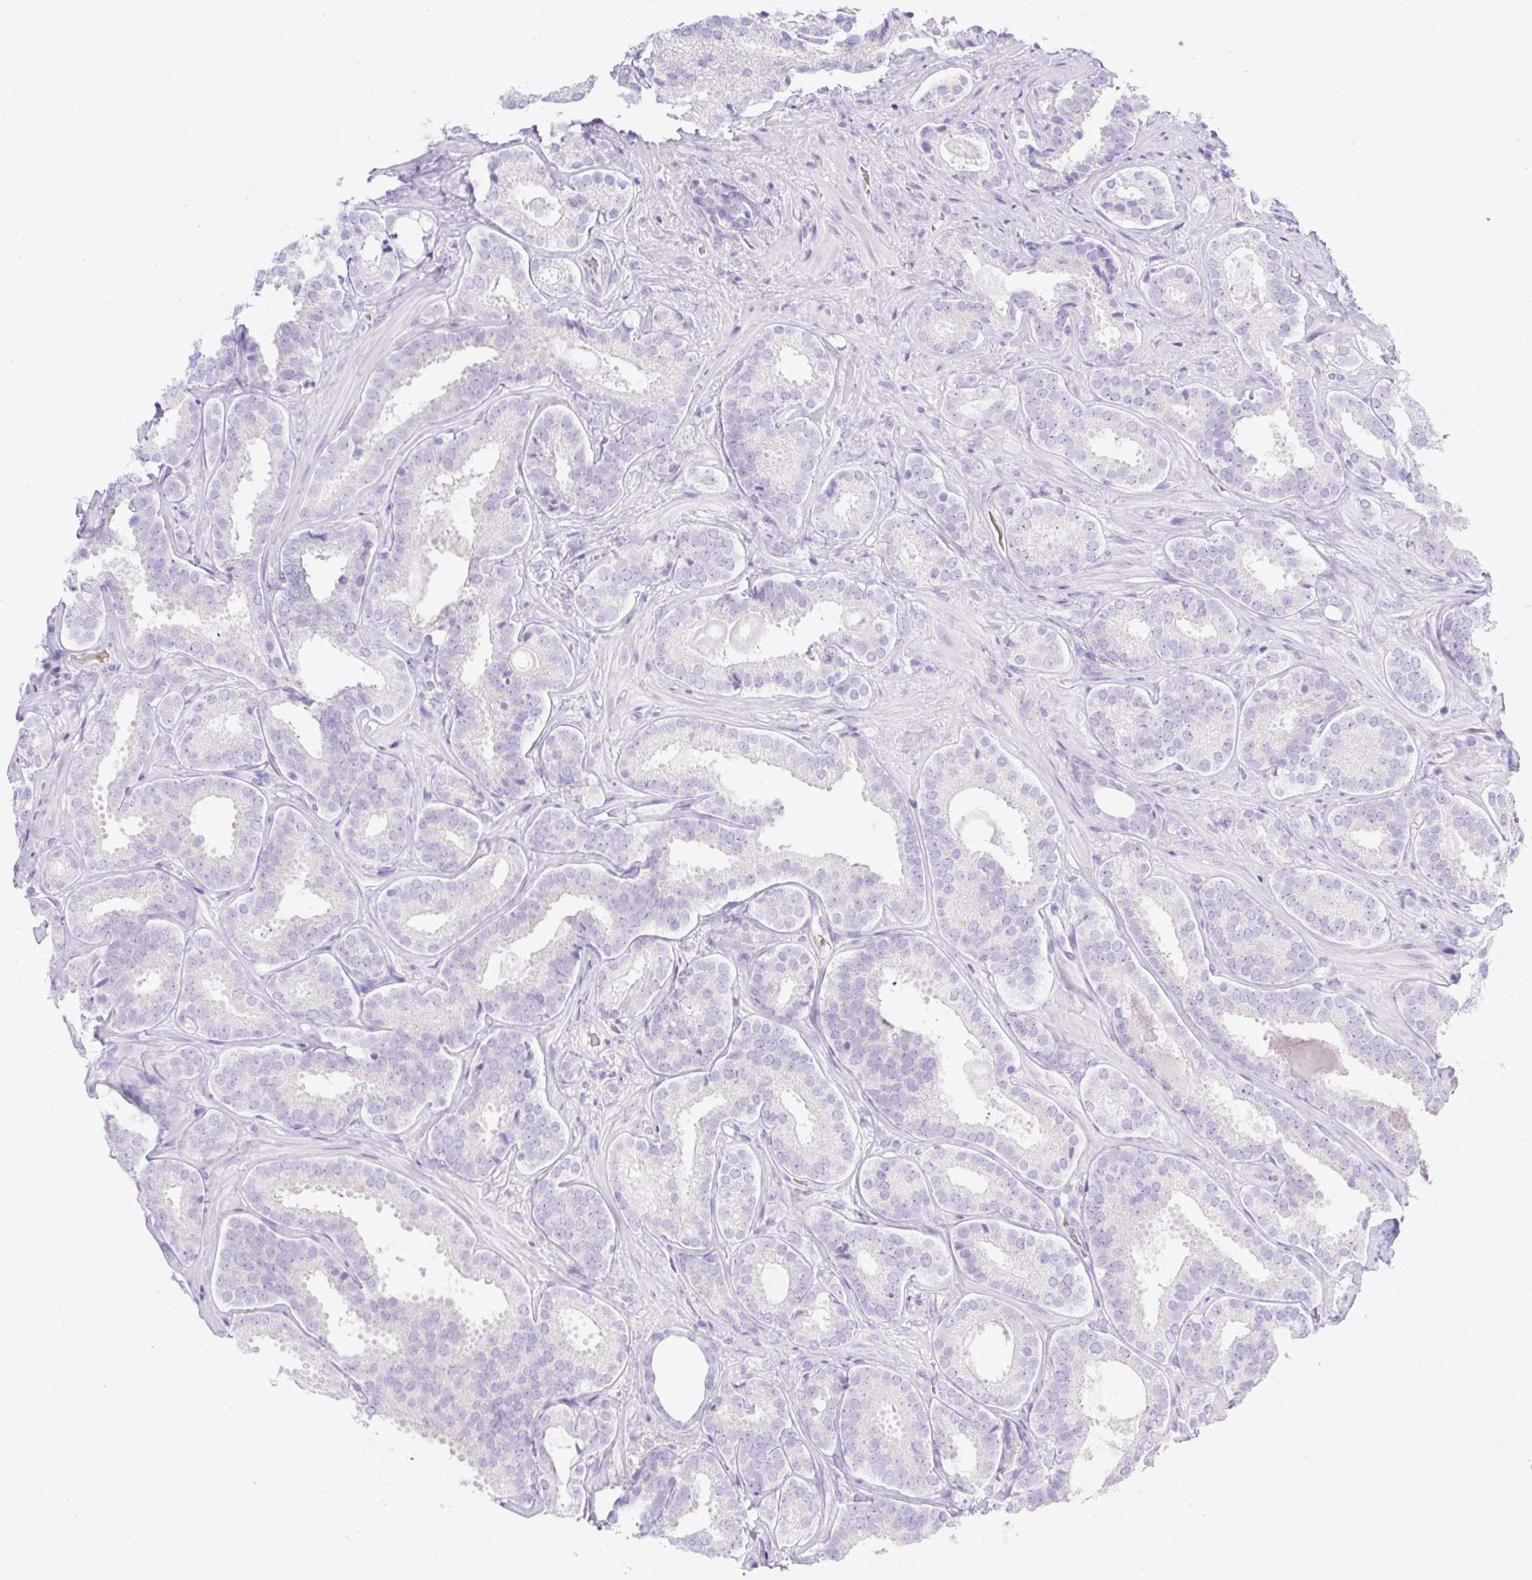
{"staining": {"intensity": "negative", "quantity": "none", "location": "none"}, "tissue": "prostate cancer", "cell_type": "Tumor cells", "image_type": "cancer", "snomed": [{"axis": "morphology", "description": "Adenocarcinoma, High grade"}, {"axis": "topography", "description": "Prostate"}], "caption": "Histopathology image shows no significant protein positivity in tumor cells of prostate cancer.", "gene": "CDX1", "patient": {"sex": "male", "age": 65}}